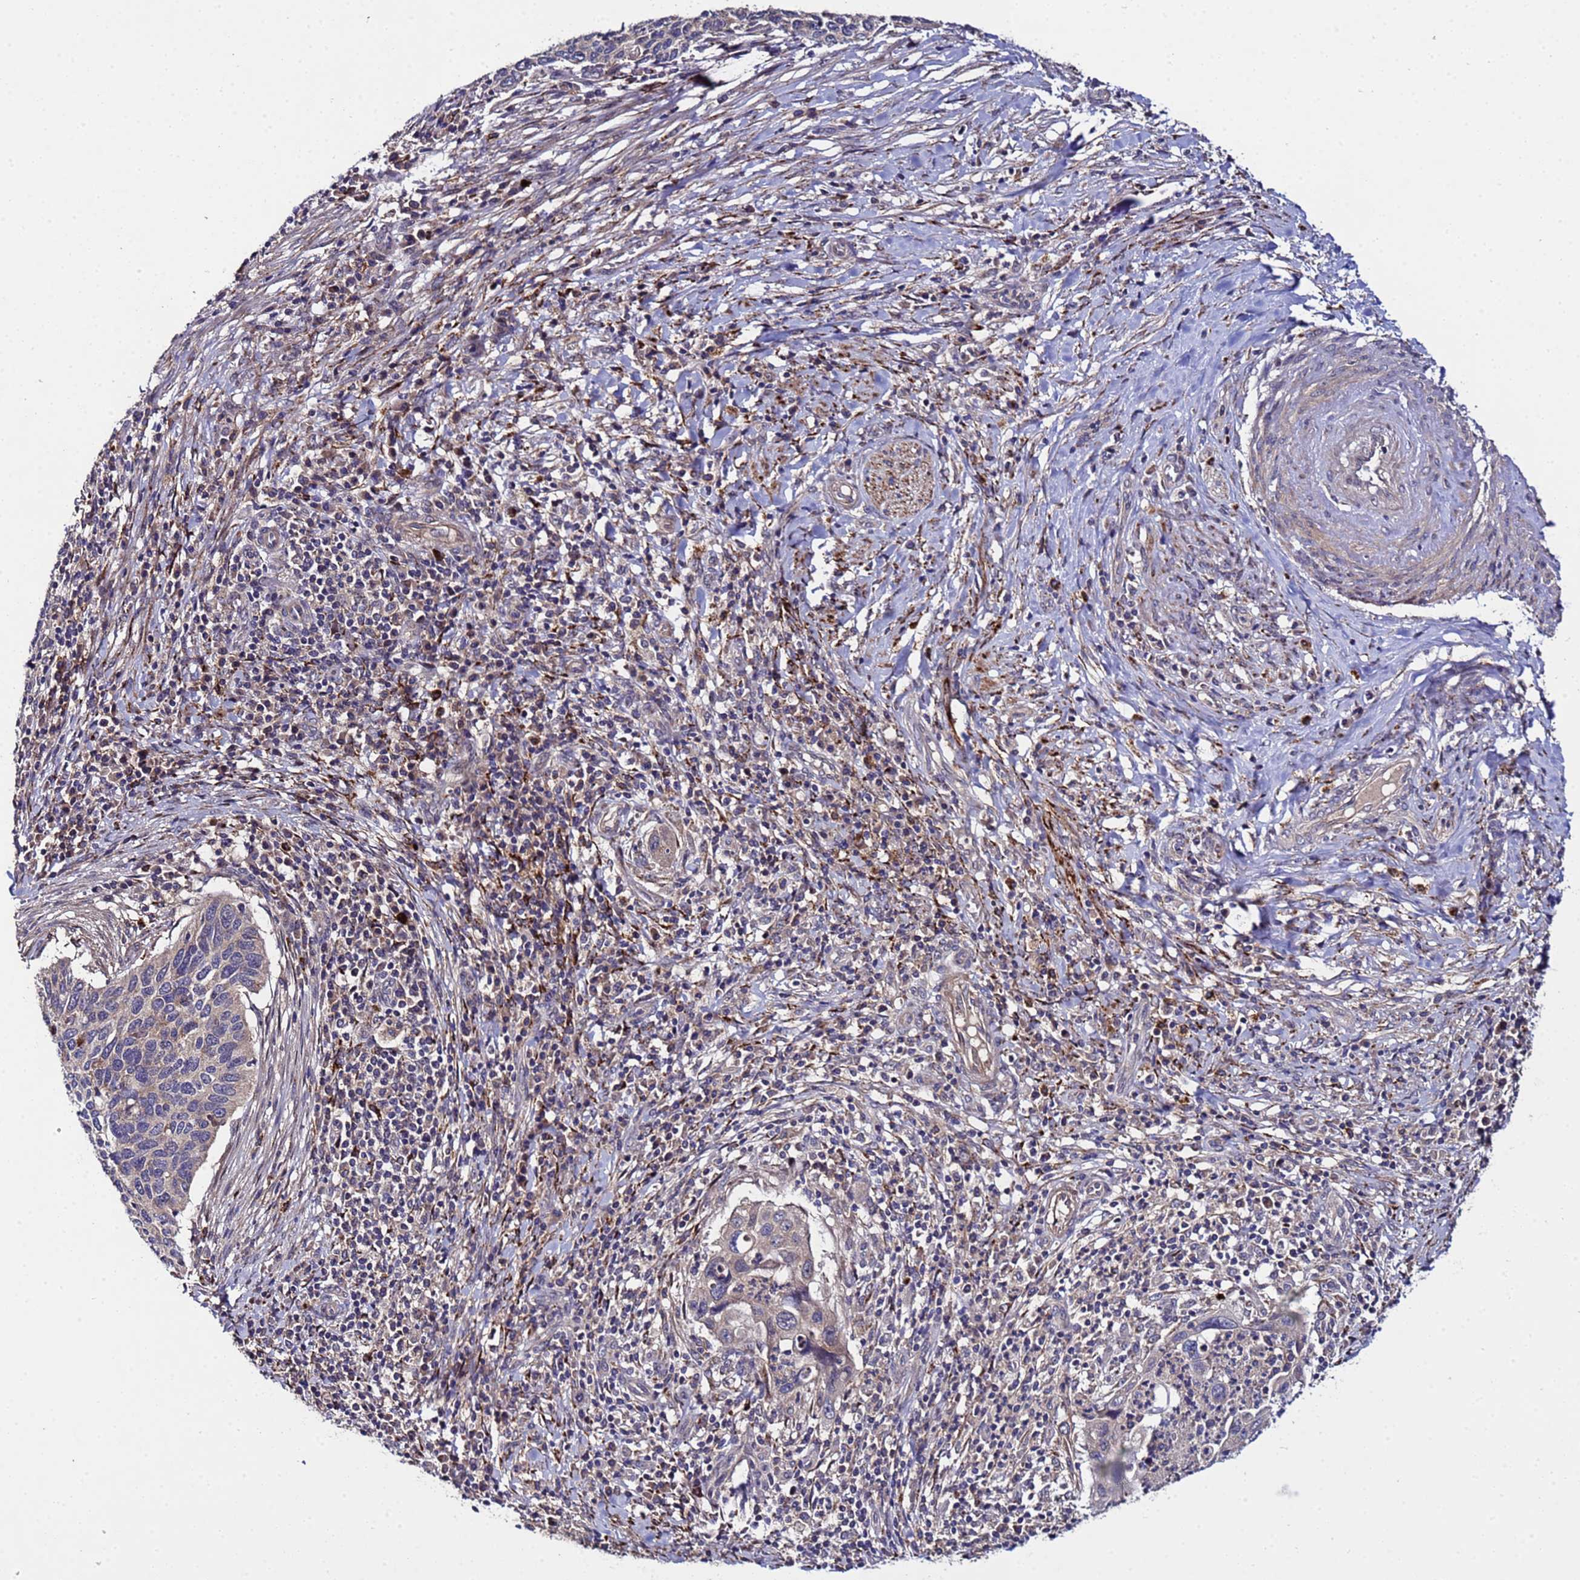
{"staining": {"intensity": "weak", "quantity": "<25%", "location": "cytoplasmic/membranous"}, "tissue": "cervical cancer", "cell_type": "Tumor cells", "image_type": "cancer", "snomed": [{"axis": "morphology", "description": "Squamous cell carcinoma, NOS"}, {"axis": "topography", "description": "Cervix"}], "caption": "Immunohistochemistry (IHC) of human cervical cancer (squamous cell carcinoma) demonstrates no positivity in tumor cells. (DAB immunohistochemistry (IHC) visualized using brightfield microscopy, high magnification).", "gene": "PLXDC2", "patient": {"sex": "female", "age": 38}}